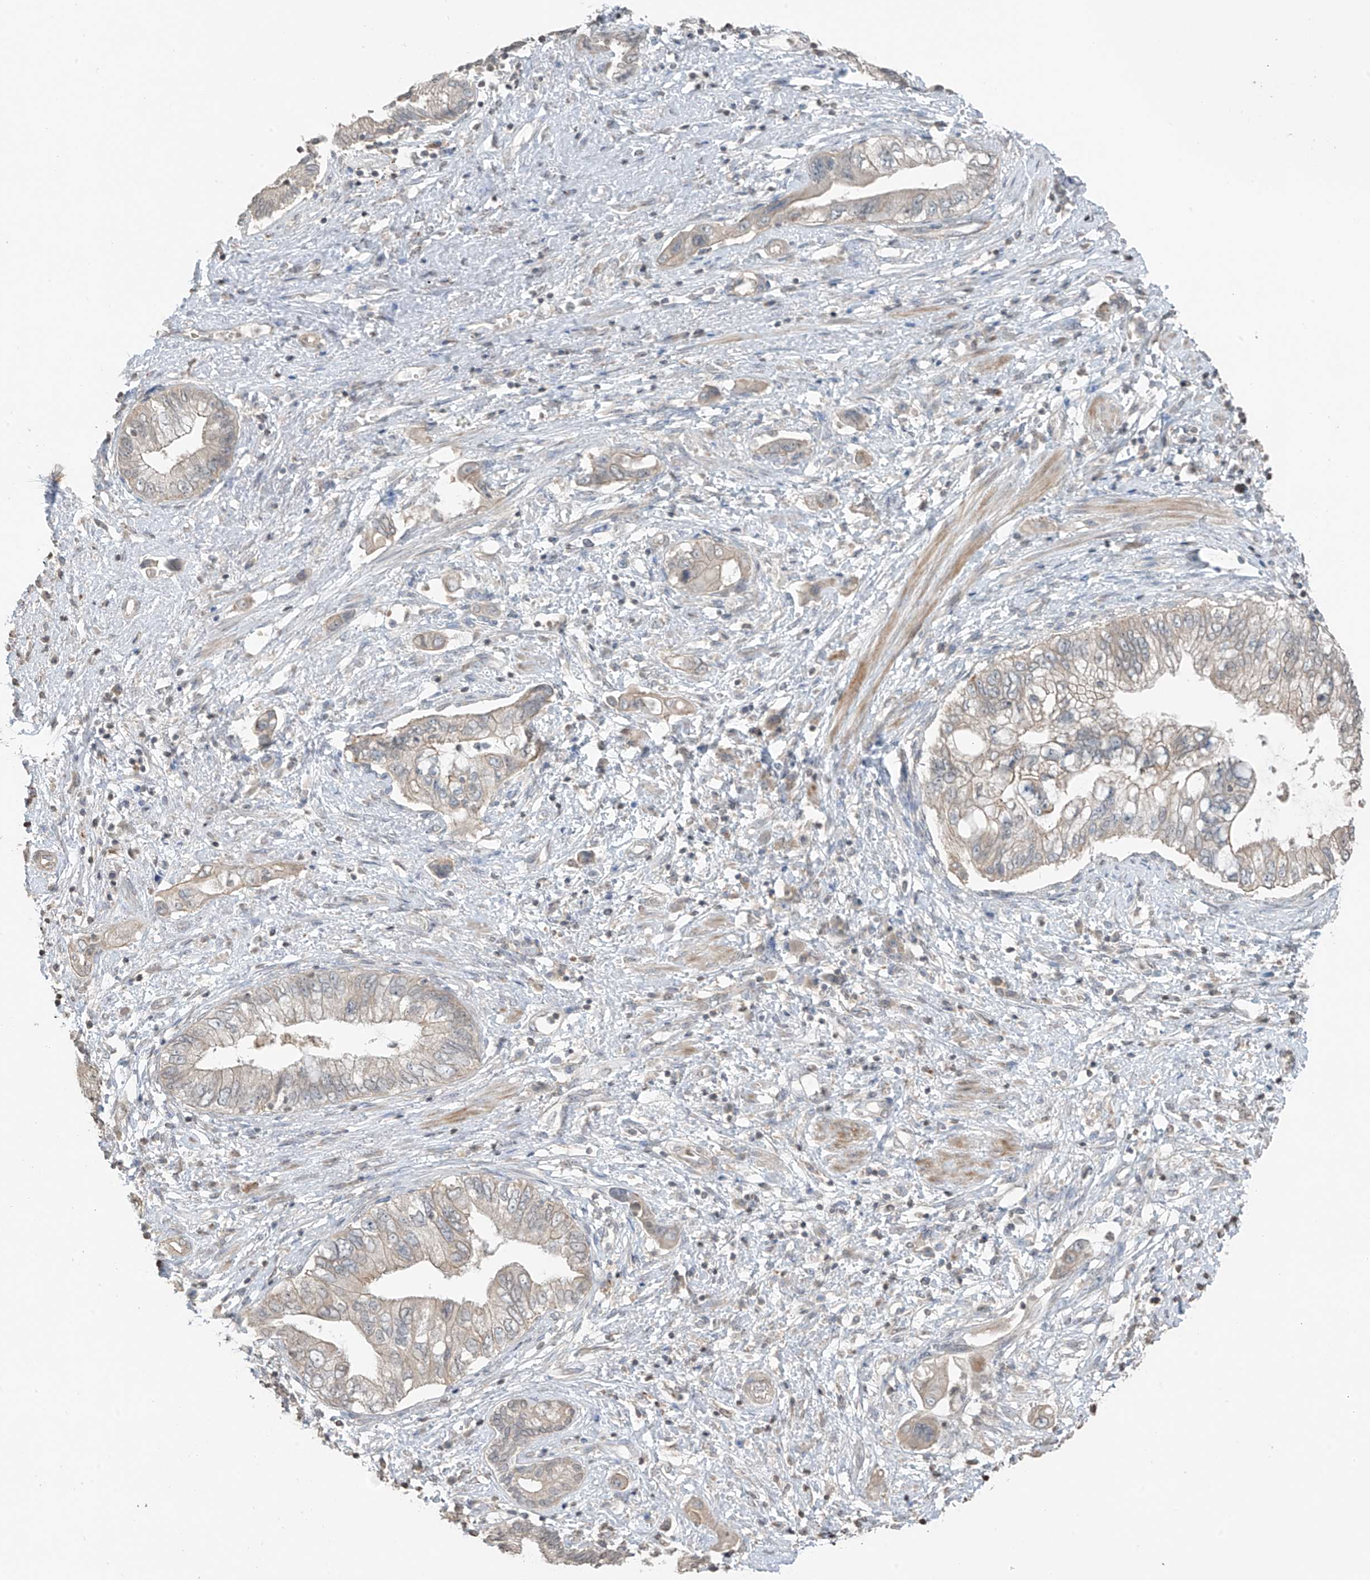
{"staining": {"intensity": "weak", "quantity": "<25%", "location": "cytoplasmic/membranous"}, "tissue": "pancreatic cancer", "cell_type": "Tumor cells", "image_type": "cancer", "snomed": [{"axis": "morphology", "description": "Adenocarcinoma, NOS"}, {"axis": "topography", "description": "Pancreas"}], "caption": "Immunohistochemistry (IHC) of human pancreatic cancer shows no expression in tumor cells.", "gene": "HOXA11", "patient": {"sex": "female", "age": 73}}